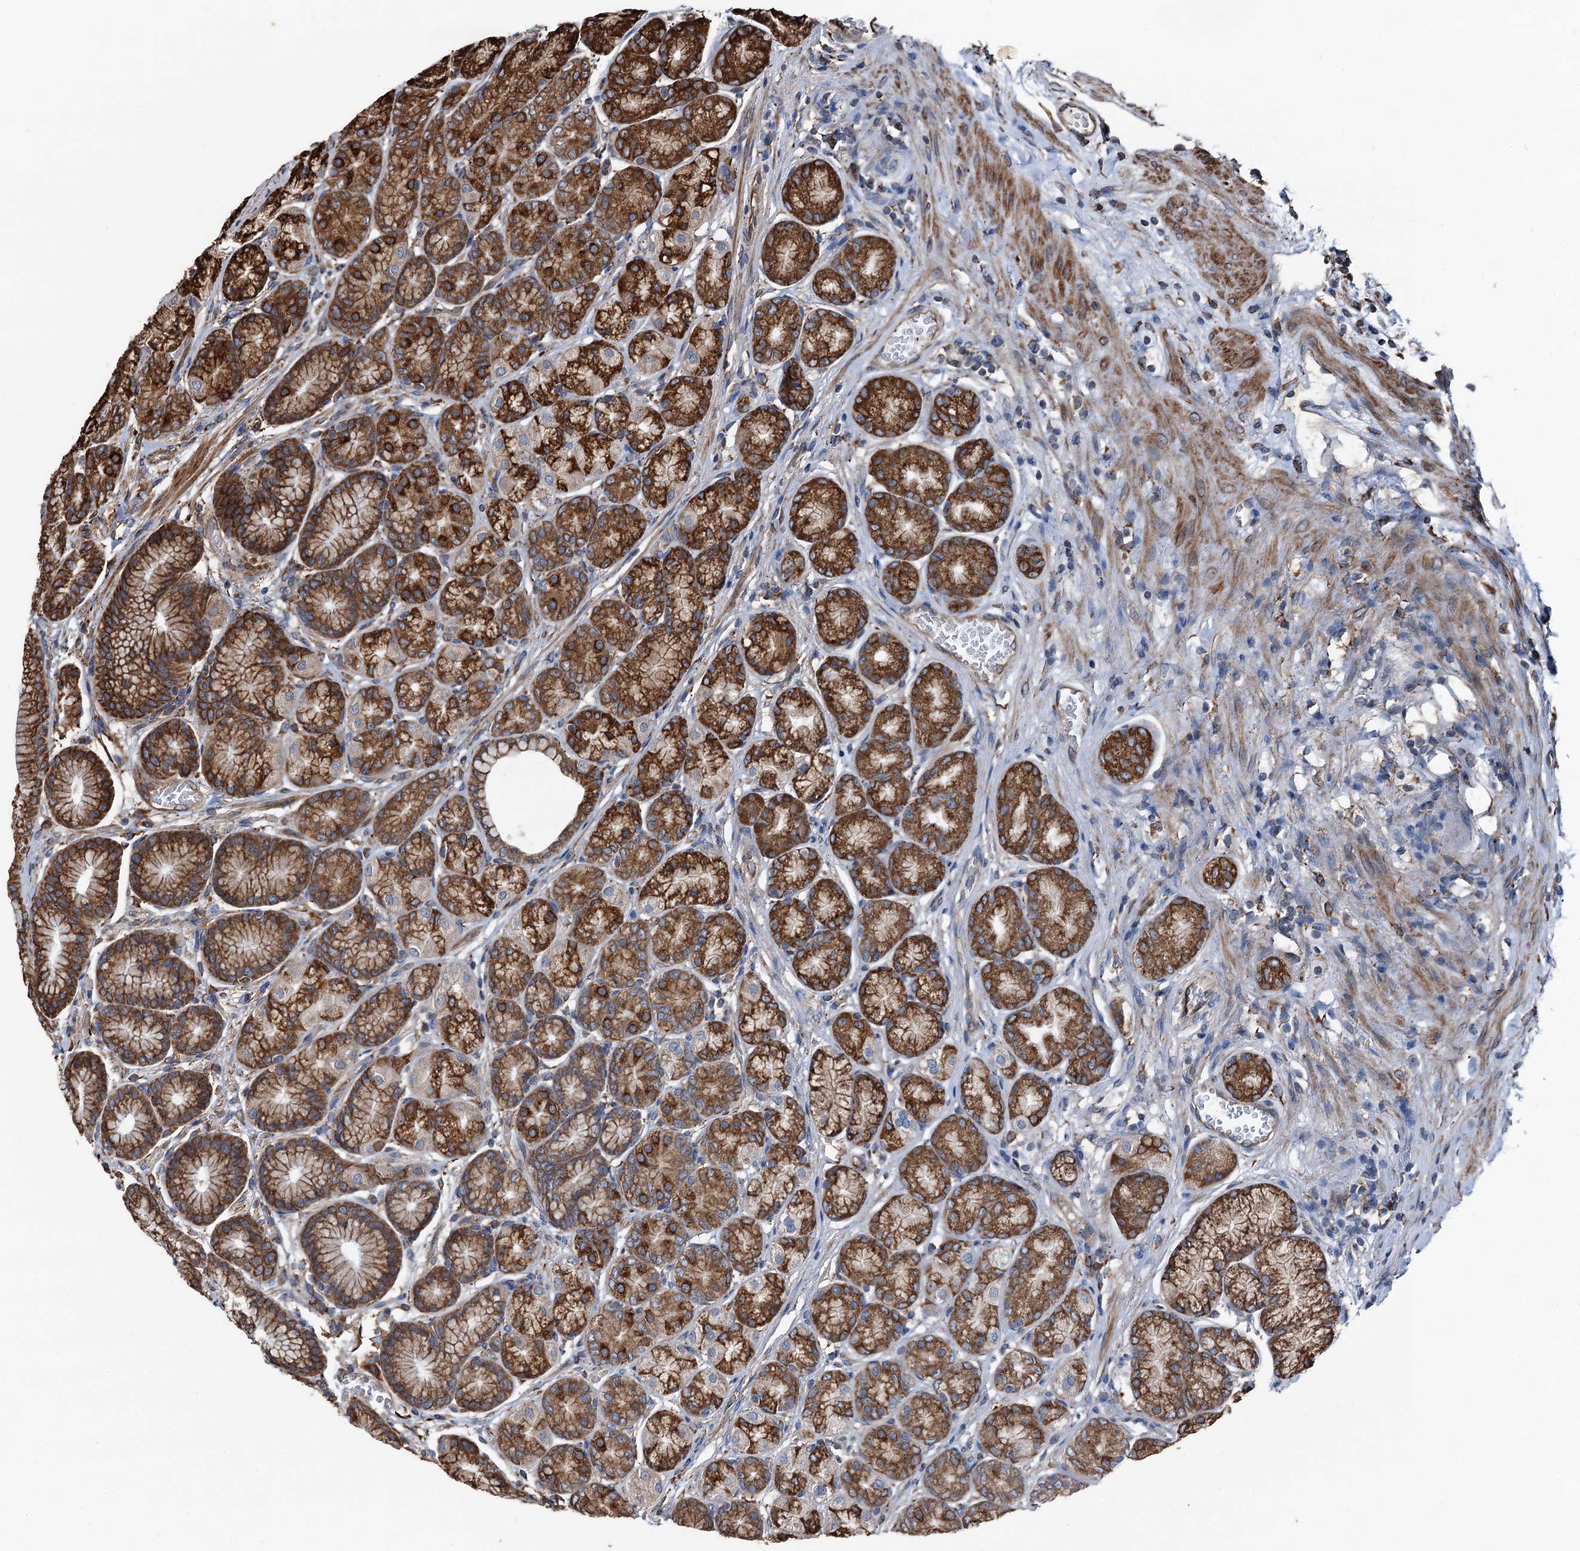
{"staining": {"intensity": "strong", "quantity": ">75%", "location": "cytoplasmic/membranous"}, "tissue": "stomach", "cell_type": "Glandular cells", "image_type": "normal", "snomed": [{"axis": "morphology", "description": "Normal tissue, NOS"}, {"axis": "morphology", "description": "Adenocarcinoma, NOS"}, {"axis": "morphology", "description": "Adenocarcinoma, High grade"}, {"axis": "topography", "description": "Stomach, upper"}, {"axis": "topography", "description": "Stomach"}], "caption": "Strong cytoplasmic/membranous protein positivity is identified in approximately >75% of glandular cells in stomach.", "gene": "NEURL1B", "patient": {"sex": "female", "age": 65}}